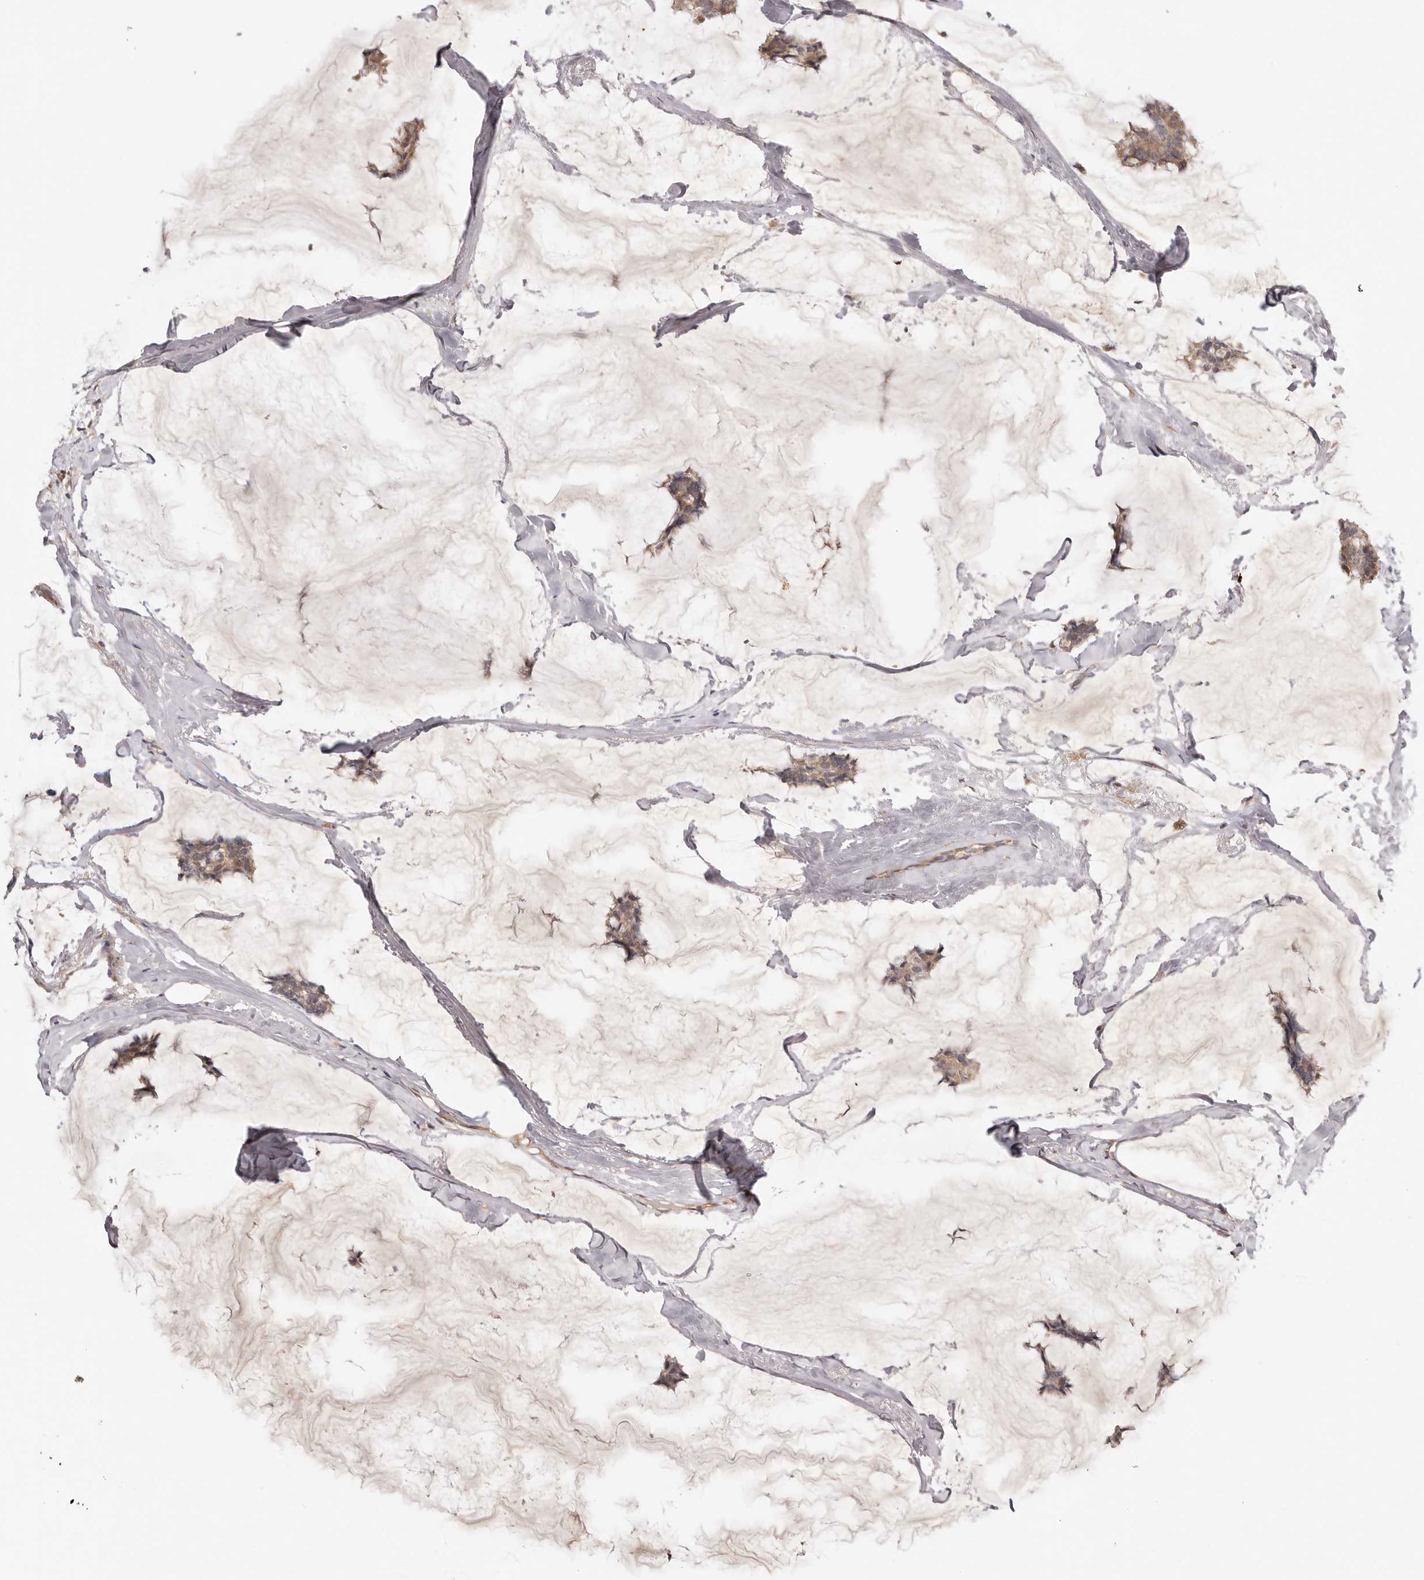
{"staining": {"intensity": "weak", "quantity": ">75%", "location": "cytoplasmic/membranous"}, "tissue": "breast cancer", "cell_type": "Tumor cells", "image_type": "cancer", "snomed": [{"axis": "morphology", "description": "Duct carcinoma"}, {"axis": "topography", "description": "Breast"}], "caption": "Weak cytoplasmic/membranous protein staining is seen in approximately >75% of tumor cells in breast intraductal carcinoma.", "gene": "UBR2", "patient": {"sex": "female", "age": 93}}